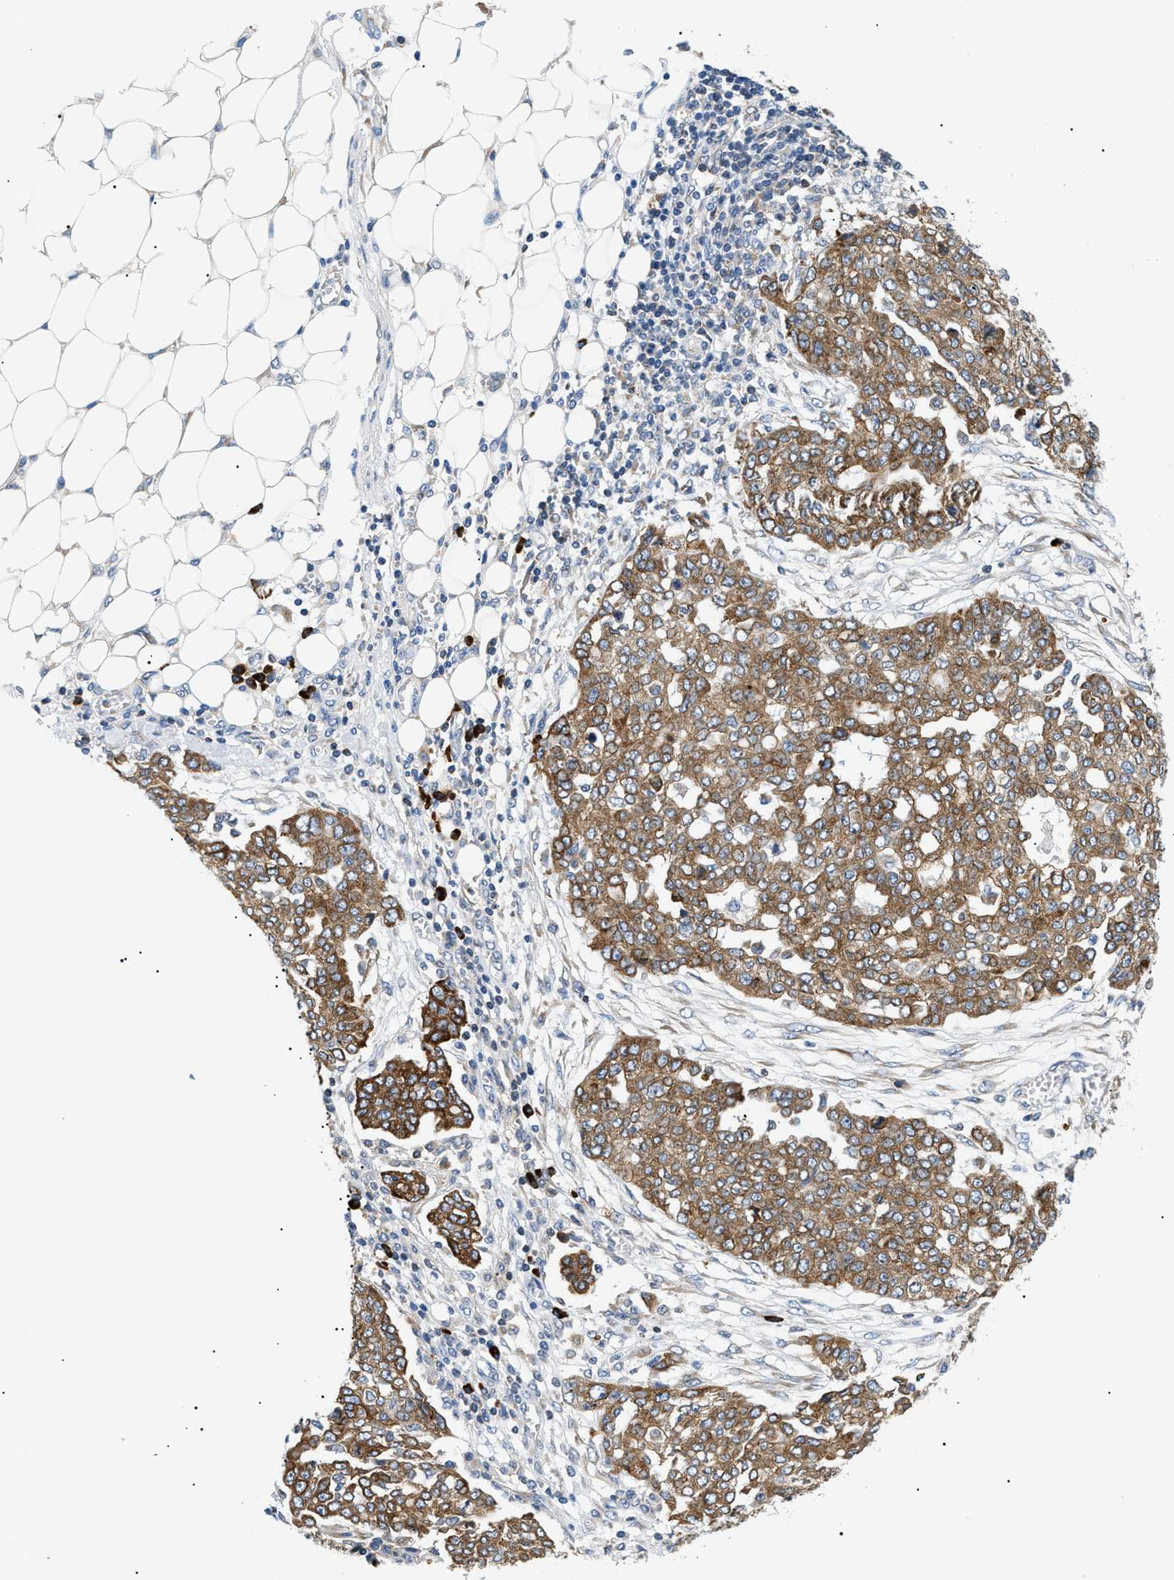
{"staining": {"intensity": "moderate", "quantity": ">75%", "location": "cytoplasmic/membranous"}, "tissue": "ovarian cancer", "cell_type": "Tumor cells", "image_type": "cancer", "snomed": [{"axis": "morphology", "description": "Cystadenocarcinoma, serous, NOS"}, {"axis": "topography", "description": "Soft tissue"}, {"axis": "topography", "description": "Ovary"}], "caption": "The histopathology image exhibits staining of ovarian serous cystadenocarcinoma, revealing moderate cytoplasmic/membranous protein expression (brown color) within tumor cells. Using DAB (brown) and hematoxylin (blue) stains, captured at high magnification using brightfield microscopy.", "gene": "DERL1", "patient": {"sex": "female", "age": 57}}